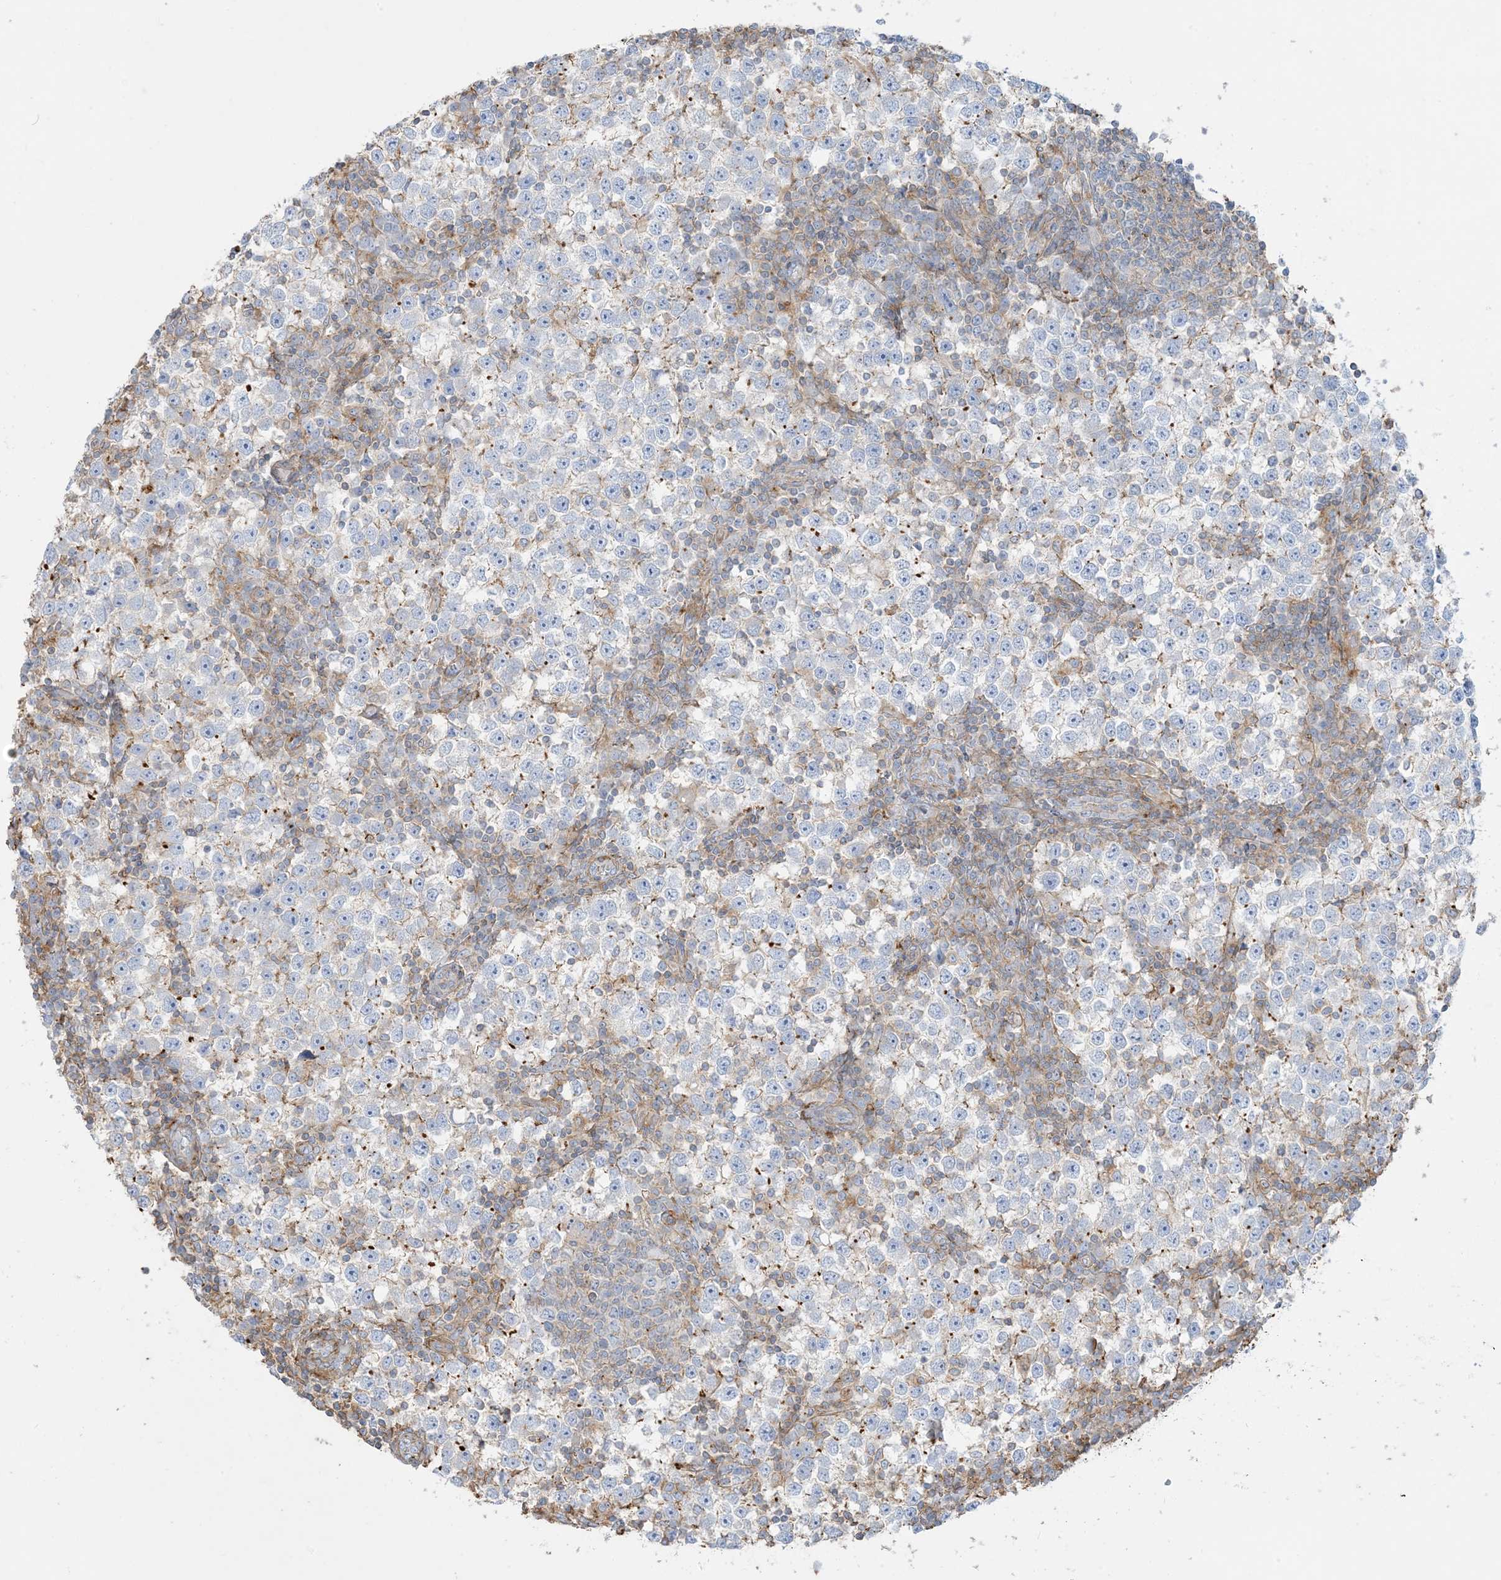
{"staining": {"intensity": "negative", "quantity": "none", "location": "none"}, "tissue": "testis cancer", "cell_type": "Tumor cells", "image_type": "cancer", "snomed": [{"axis": "morphology", "description": "Seminoma, NOS"}, {"axis": "topography", "description": "Testis"}], "caption": "This is a photomicrograph of IHC staining of testis cancer (seminoma), which shows no positivity in tumor cells.", "gene": "GTF3C2", "patient": {"sex": "male", "age": 65}}